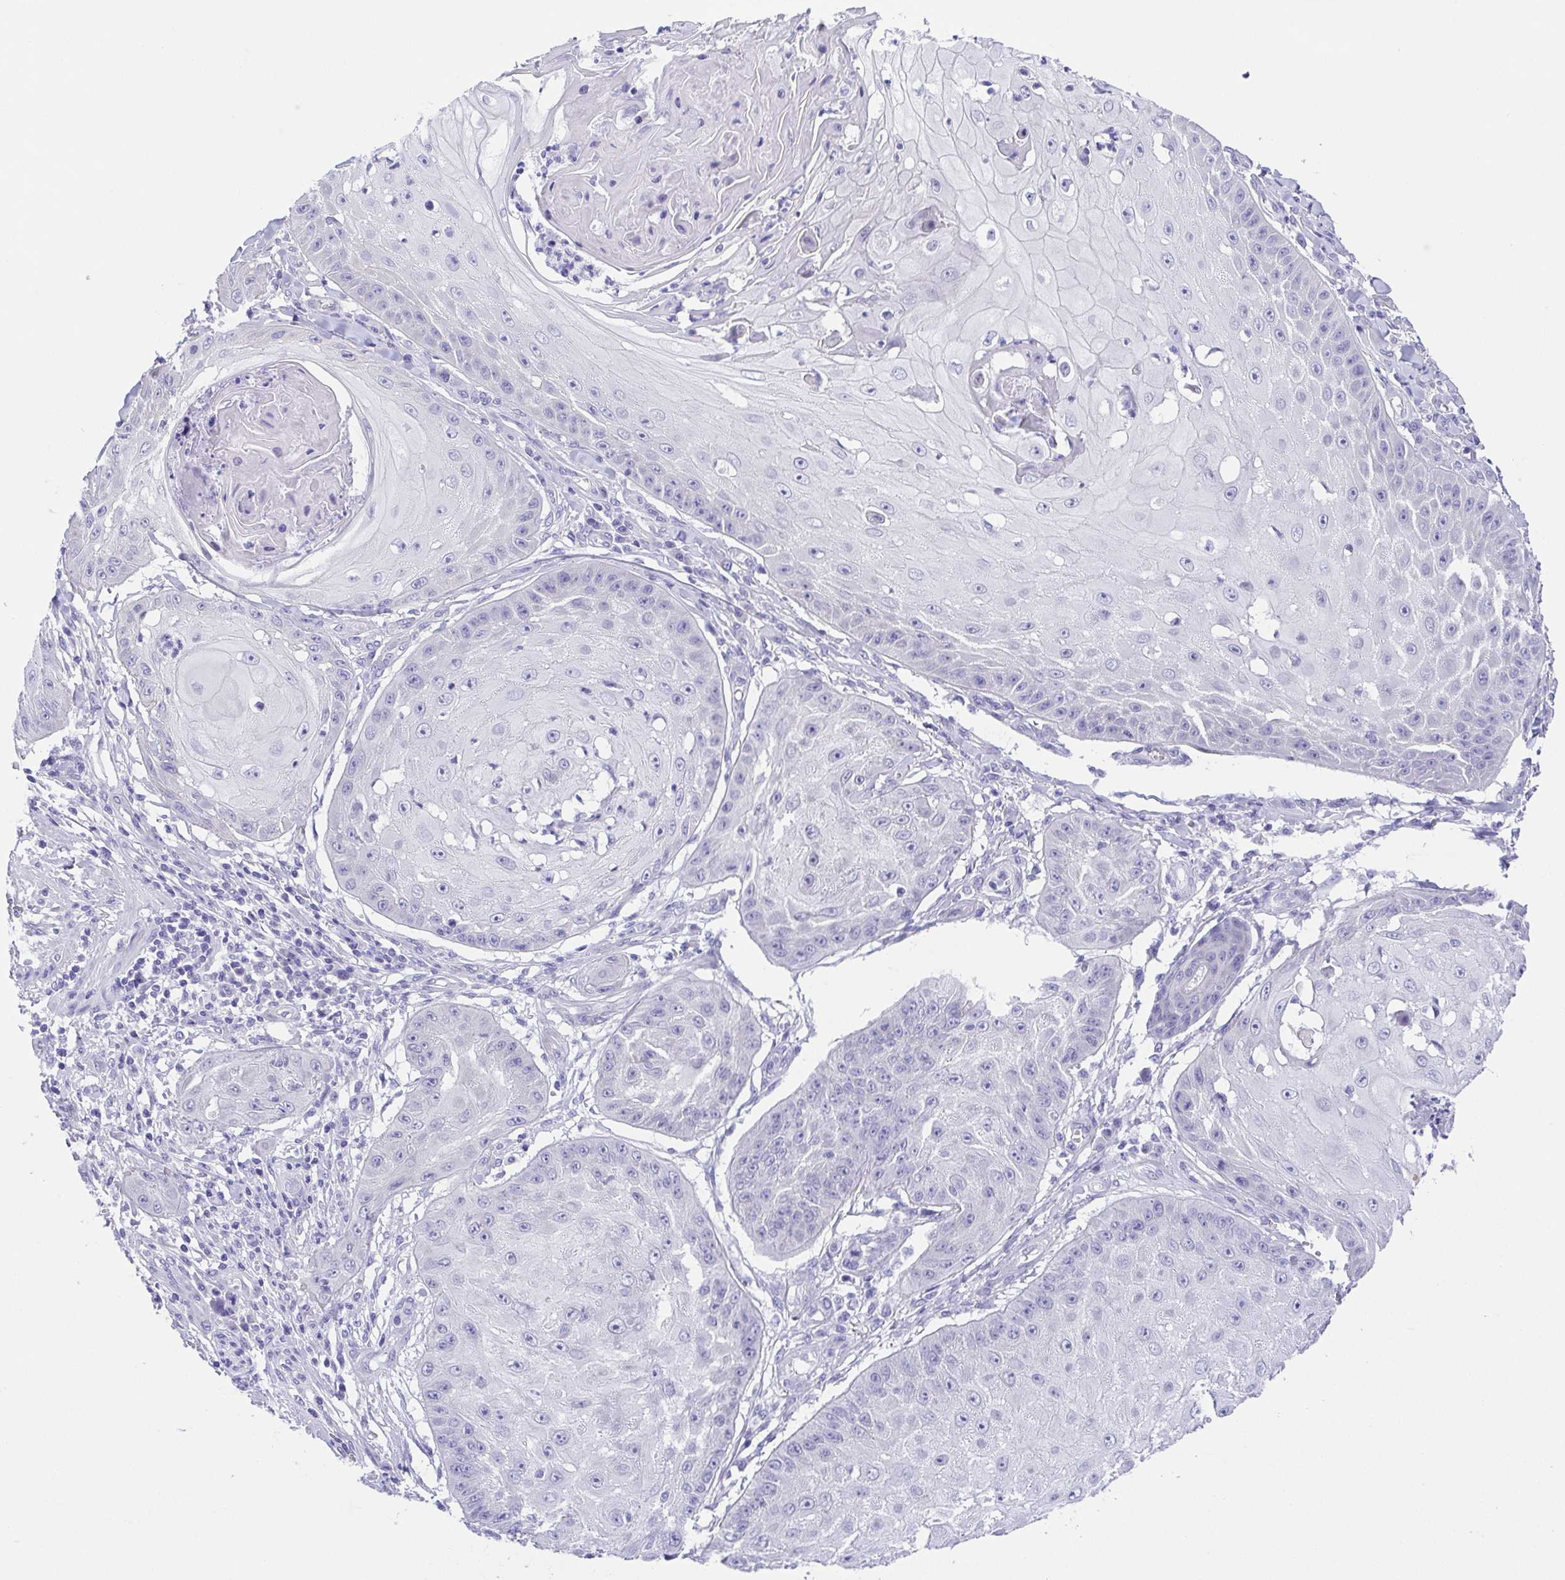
{"staining": {"intensity": "negative", "quantity": "none", "location": "none"}, "tissue": "skin cancer", "cell_type": "Tumor cells", "image_type": "cancer", "snomed": [{"axis": "morphology", "description": "Squamous cell carcinoma, NOS"}, {"axis": "topography", "description": "Skin"}], "caption": "A high-resolution image shows immunohistochemistry staining of skin cancer (squamous cell carcinoma), which demonstrates no significant staining in tumor cells.", "gene": "LUZP4", "patient": {"sex": "male", "age": 70}}